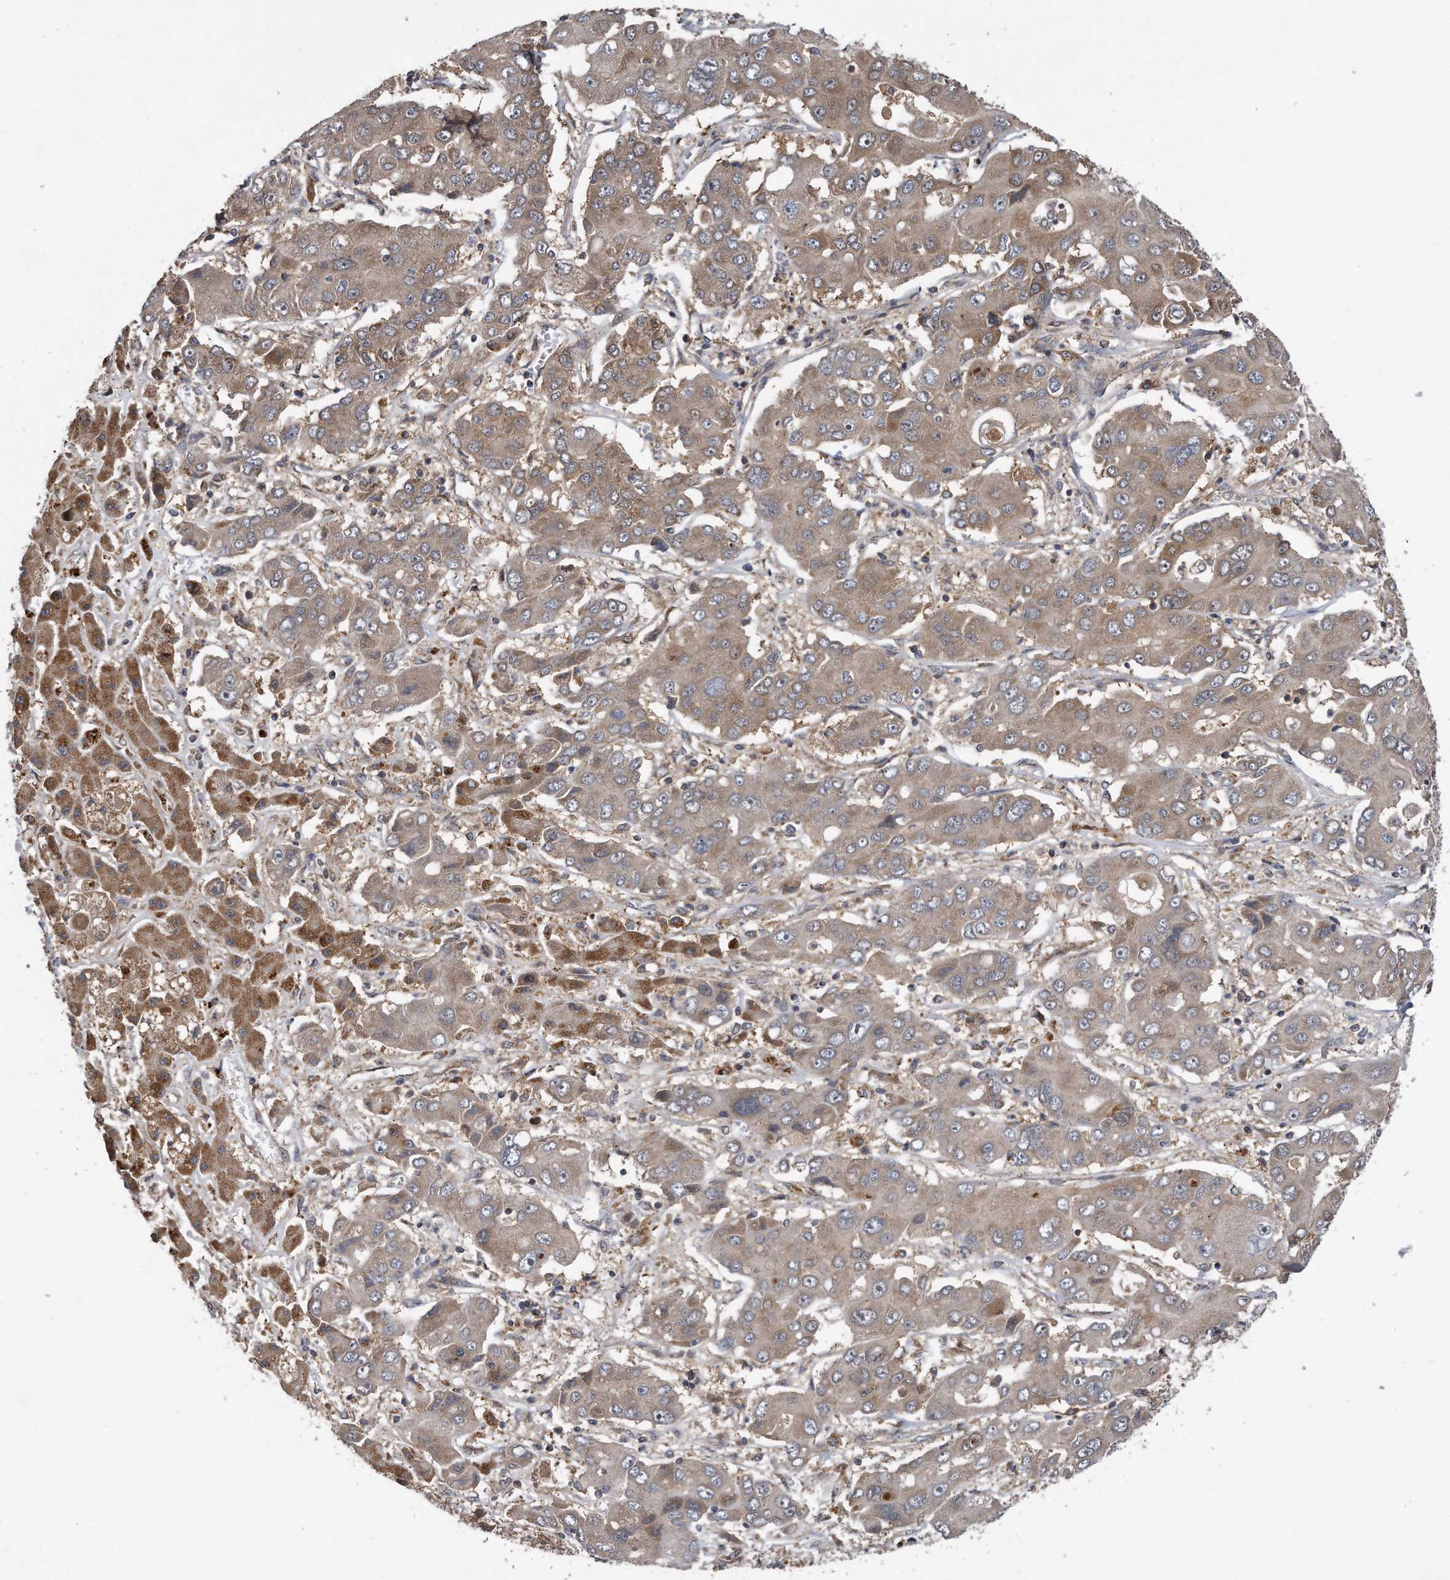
{"staining": {"intensity": "weak", "quantity": ">75%", "location": "cytoplasmic/membranous"}, "tissue": "liver cancer", "cell_type": "Tumor cells", "image_type": "cancer", "snomed": [{"axis": "morphology", "description": "Cholangiocarcinoma"}, {"axis": "topography", "description": "Liver"}], "caption": "The immunohistochemical stain highlights weak cytoplasmic/membranous positivity in tumor cells of liver cancer tissue.", "gene": "ALPK2", "patient": {"sex": "male", "age": 67}}